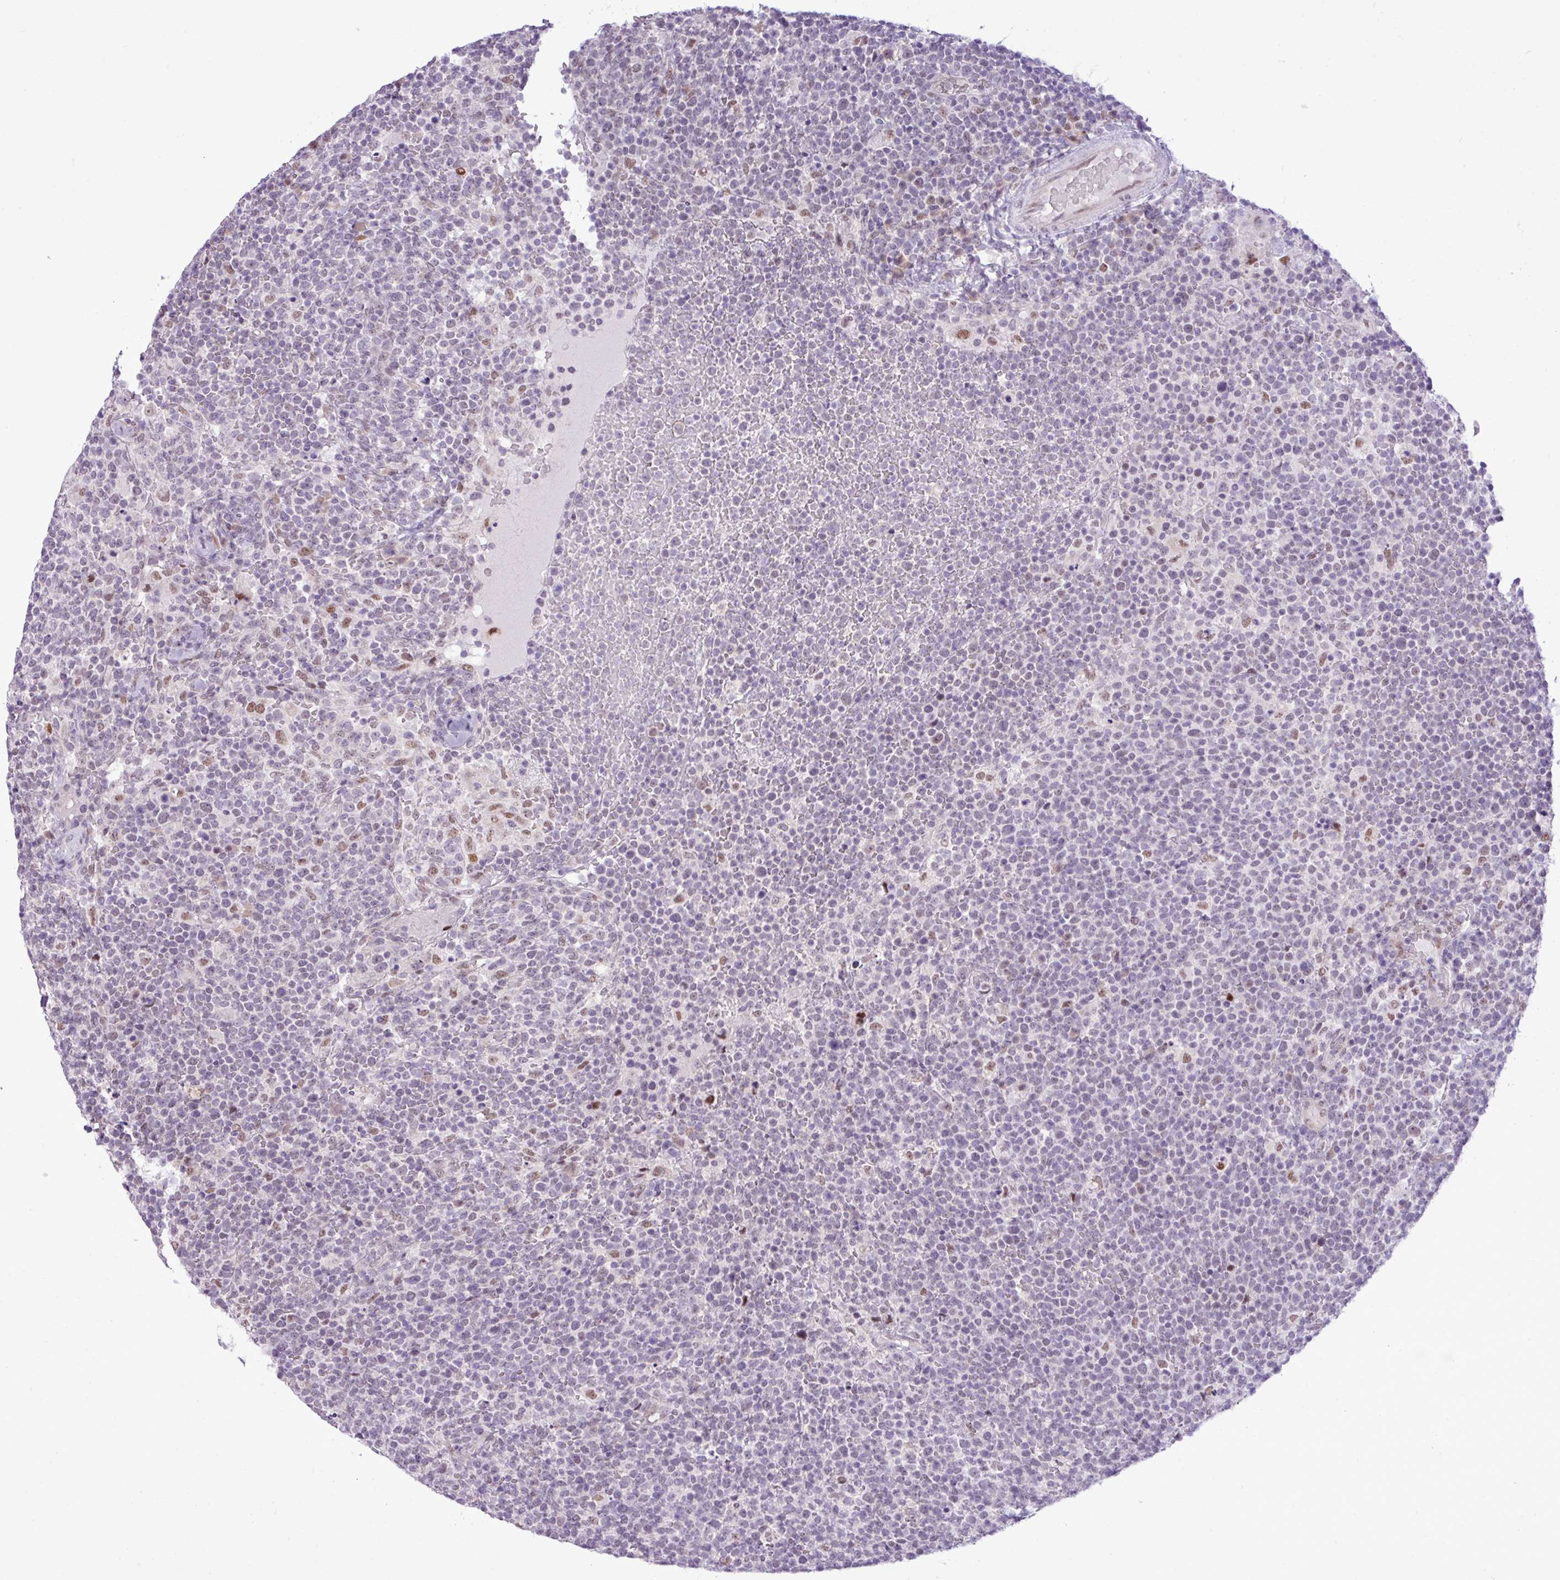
{"staining": {"intensity": "negative", "quantity": "none", "location": "none"}, "tissue": "lymphoma", "cell_type": "Tumor cells", "image_type": "cancer", "snomed": [{"axis": "morphology", "description": "Malignant lymphoma, non-Hodgkin's type, High grade"}, {"axis": "topography", "description": "Lymph node"}], "caption": "An immunohistochemistry (IHC) histopathology image of lymphoma is shown. There is no staining in tumor cells of lymphoma. Brightfield microscopy of immunohistochemistry (IHC) stained with DAB (brown) and hematoxylin (blue), captured at high magnification.", "gene": "ELOA2", "patient": {"sex": "male", "age": 61}}